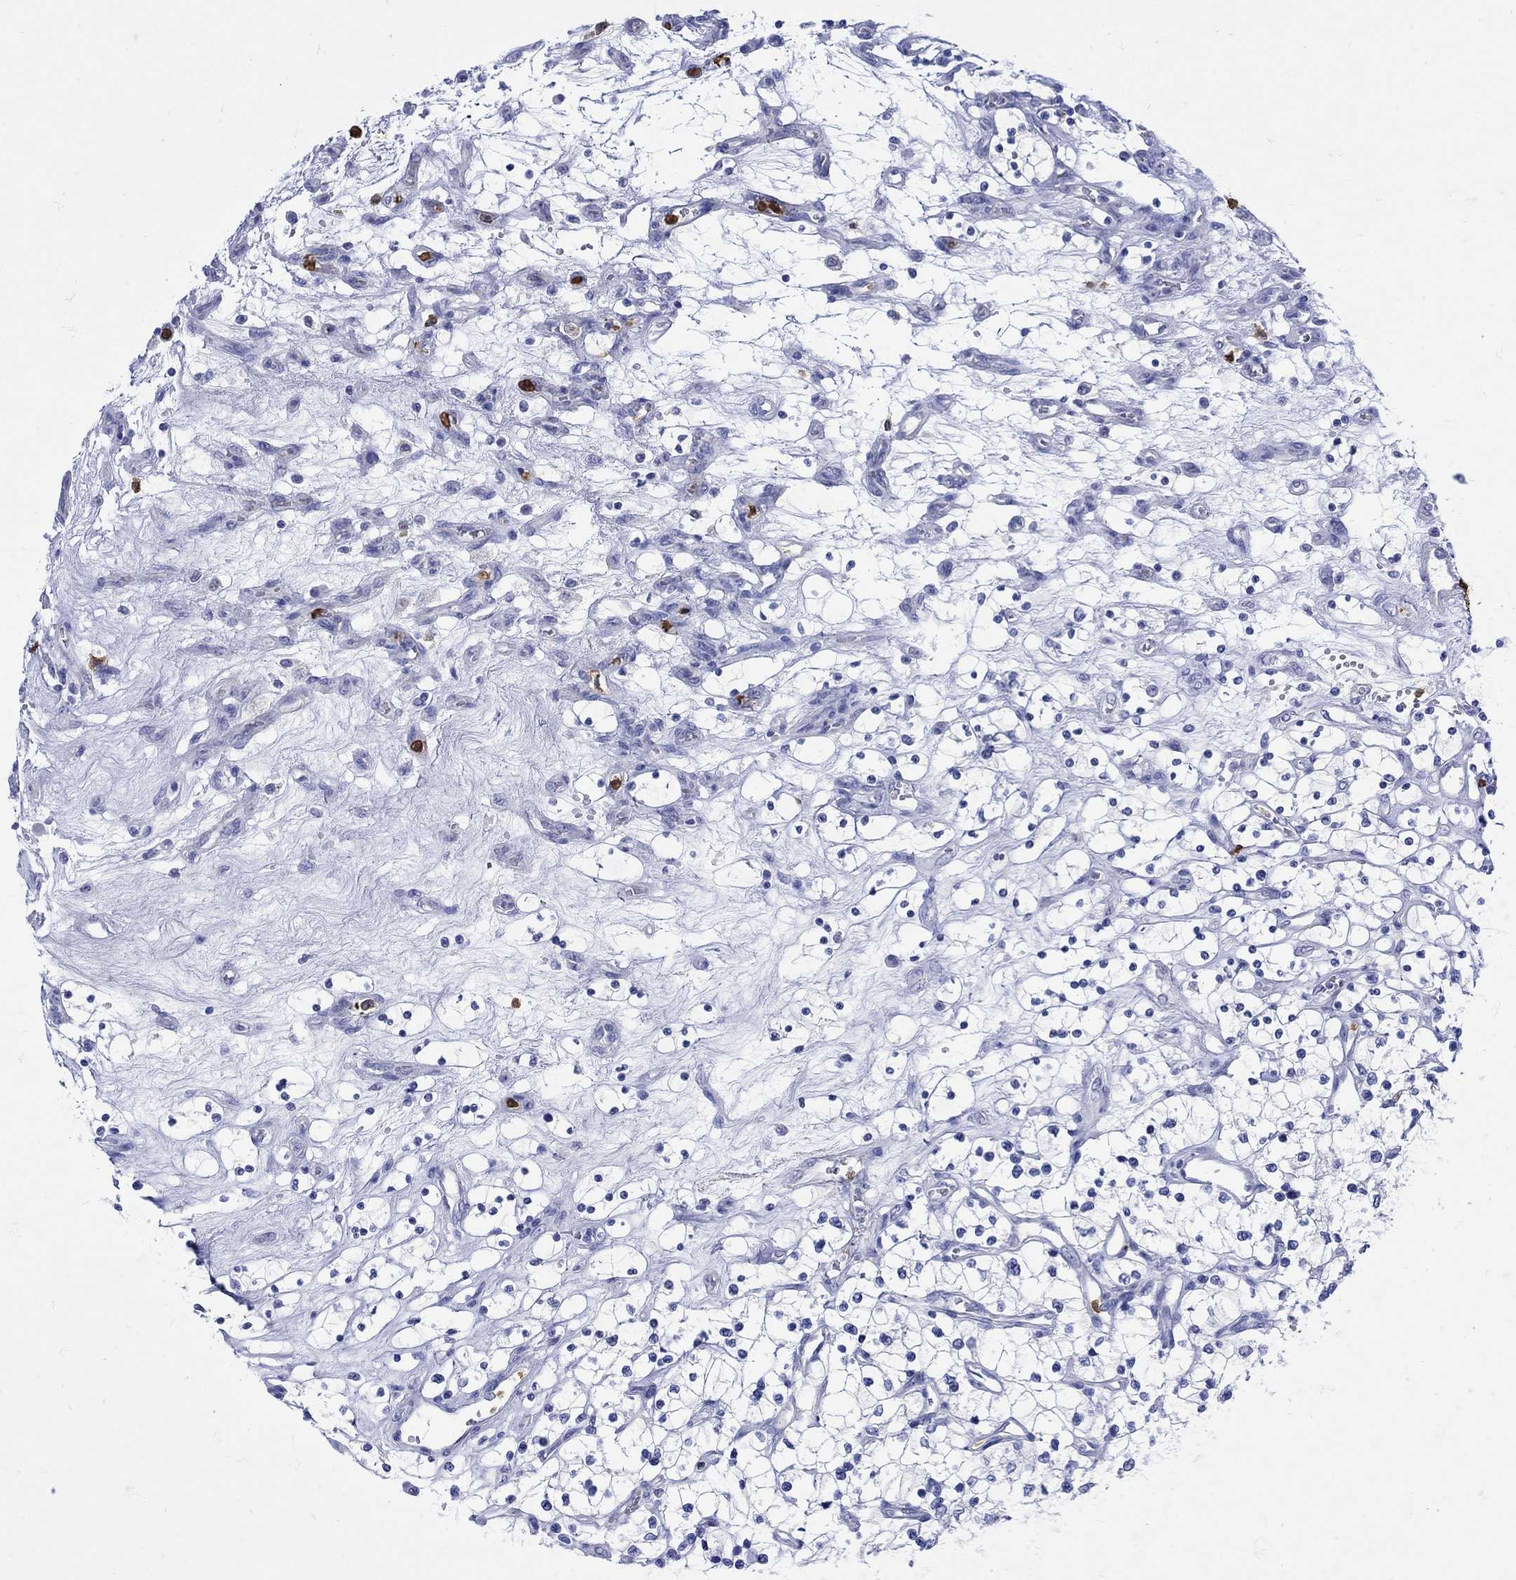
{"staining": {"intensity": "negative", "quantity": "none", "location": "none"}, "tissue": "renal cancer", "cell_type": "Tumor cells", "image_type": "cancer", "snomed": [{"axis": "morphology", "description": "Adenocarcinoma, NOS"}, {"axis": "topography", "description": "Kidney"}], "caption": "Micrograph shows no protein expression in tumor cells of renal adenocarcinoma tissue.", "gene": "LINGO3", "patient": {"sex": "female", "age": 69}}